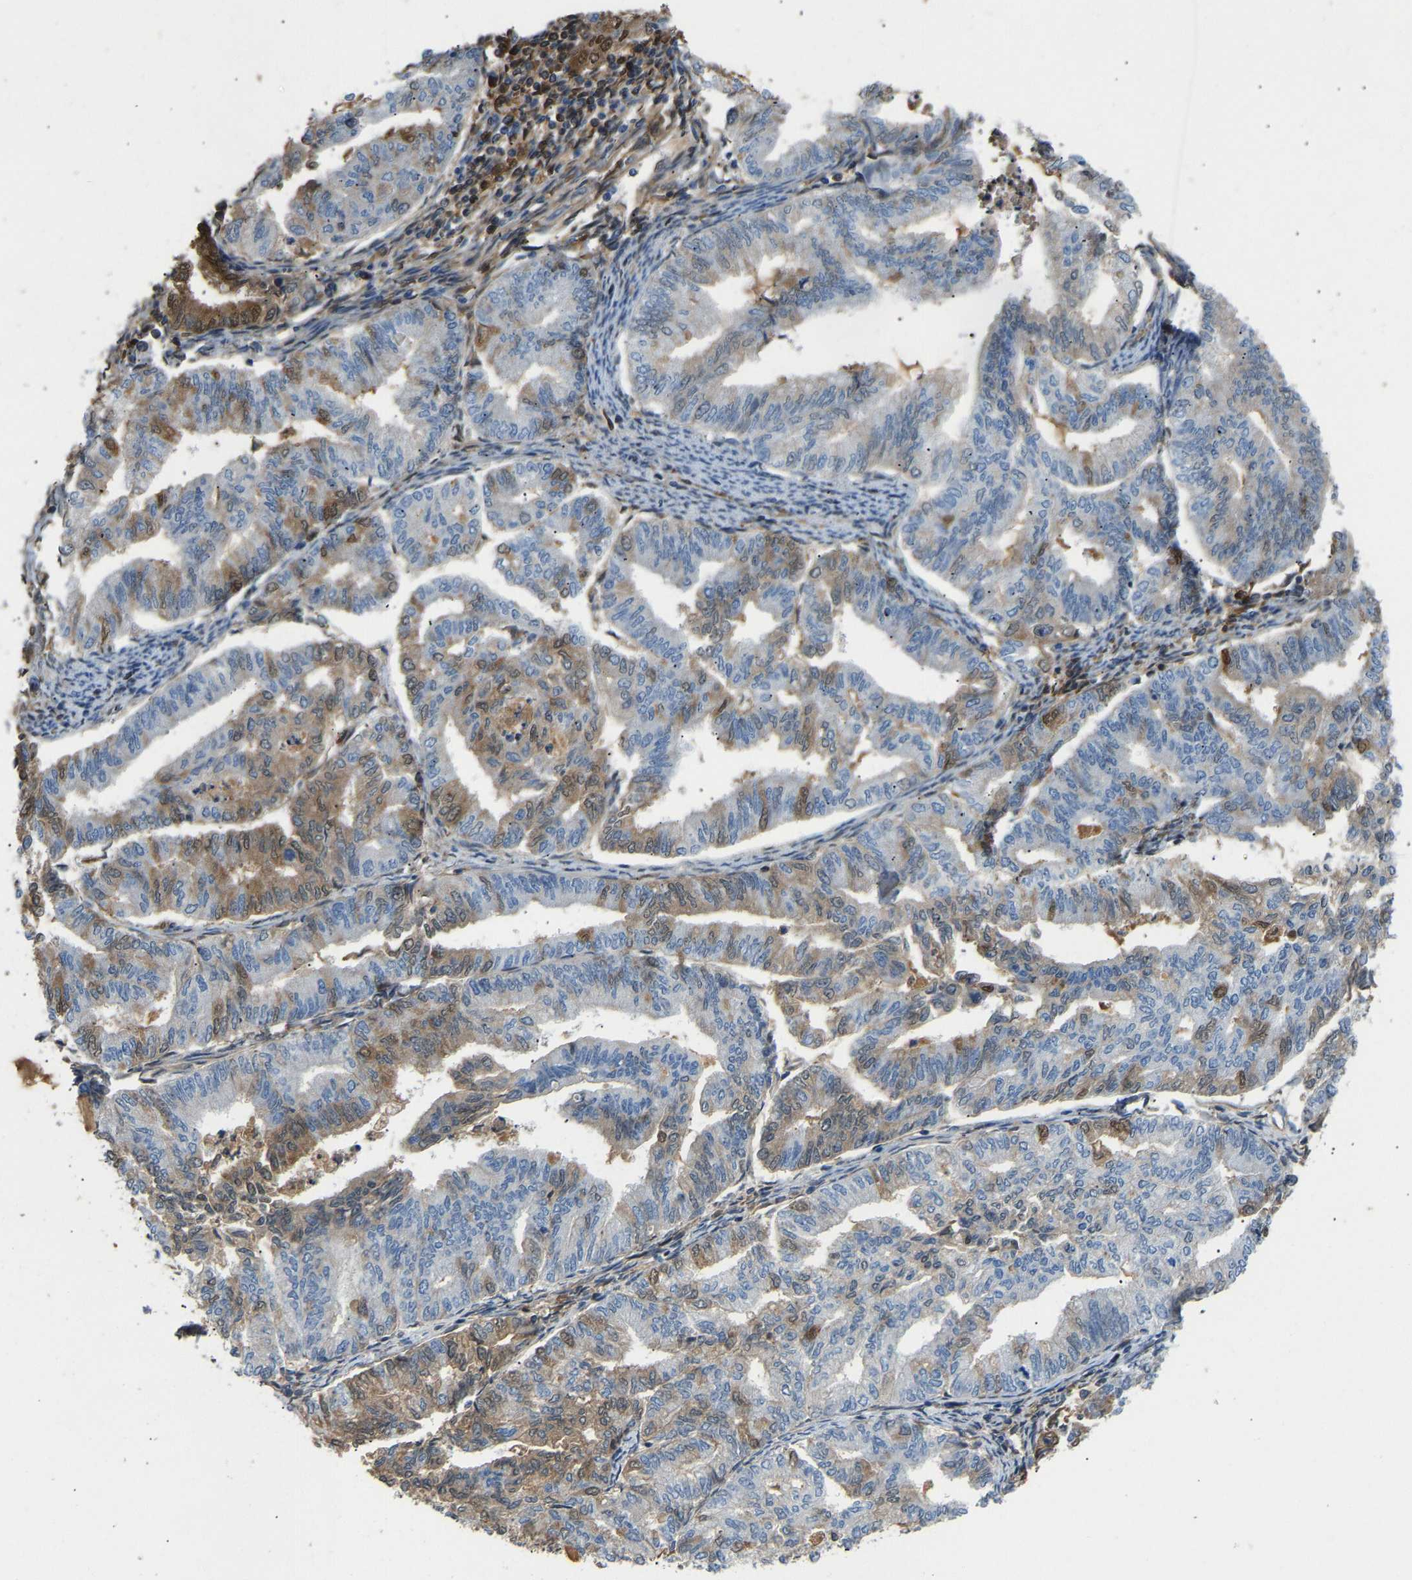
{"staining": {"intensity": "moderate", "quantity": "25%-75%", "location": "cytoplasmic/membranous,nuclear"}, "tissue": "endometrial cancer", "cell_type": "Tumor cells", "image_type": "cancer", "snomed": [{"axis": "morphology", "description": "Adenocarcinoma, NOS"}, {"axis": "topography", "description": "Endometrium"}], "caption": "The image reveals immunohistochemical staining of endometrial cancer (adenocarcinoma). There is moderate cytoplasmic/membranous and nuclear positivity is identified in about 25%-75% of tumor cells.", "gene": "STC1", "patient": {"sex": "female", "age": 79}}